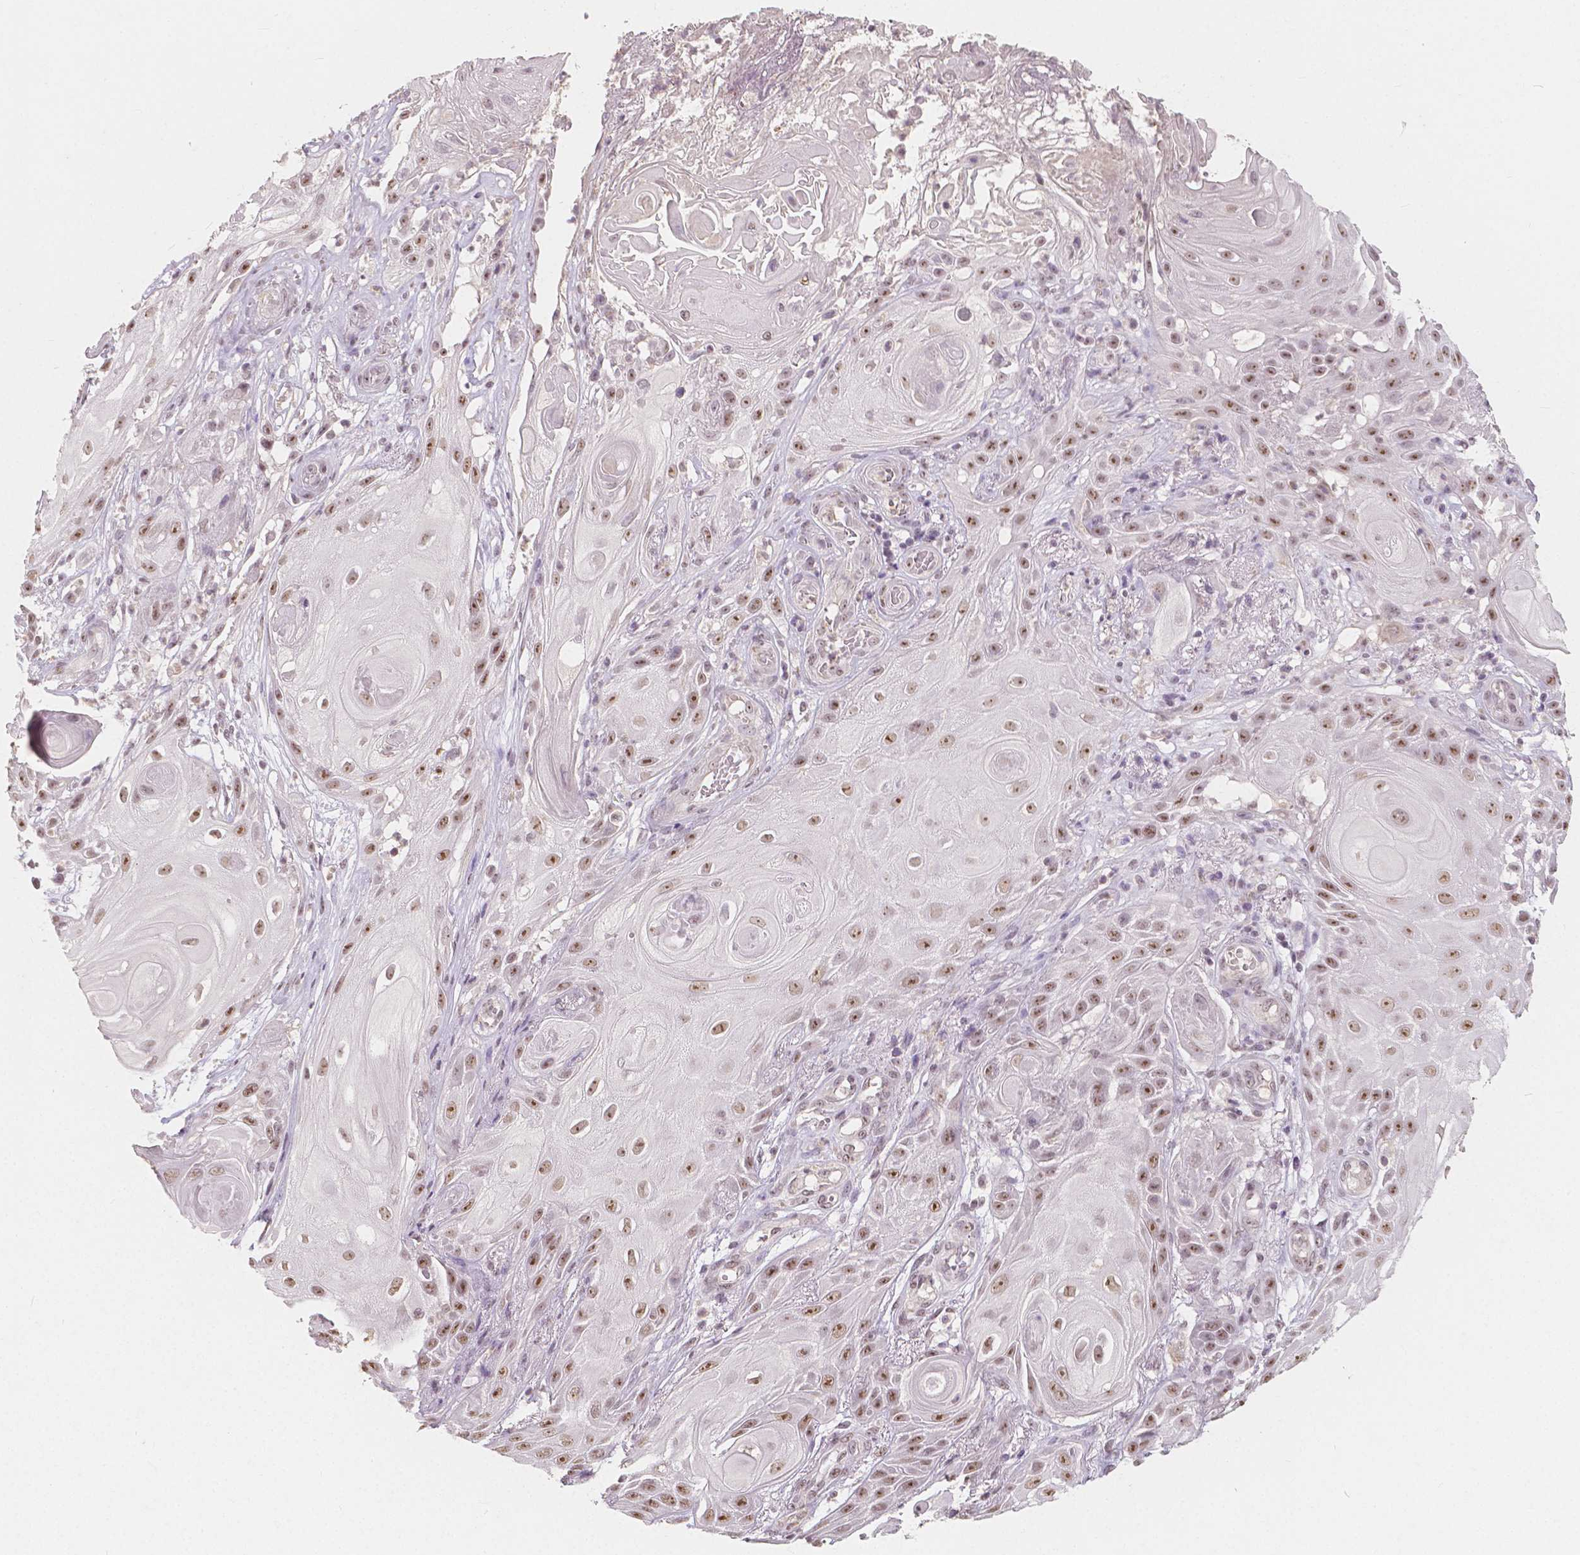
{"staining": {"intensity": "moderate", "quantity": ">75%", "location": "nuclear"}, "tissue": "skin cancer", "cell_type": "Tumor cells", "image_type": "cancer", "snomed": [{"axis": "morphology", "description": "Squamous cell carcinoma, NOS"}, {"axis": "topography", "description": "Skin"}], "caption": "Skin squamous cell carcinoma stained with DAB (3,3'-diaminobenzidine) immunohistochemistry (IHC) exhibits medium levels of moderate nuclear staining in approximately >75% of tumor cells.", "gene": "NOLC1", "patient": {"sex": "male", "age": 62}}